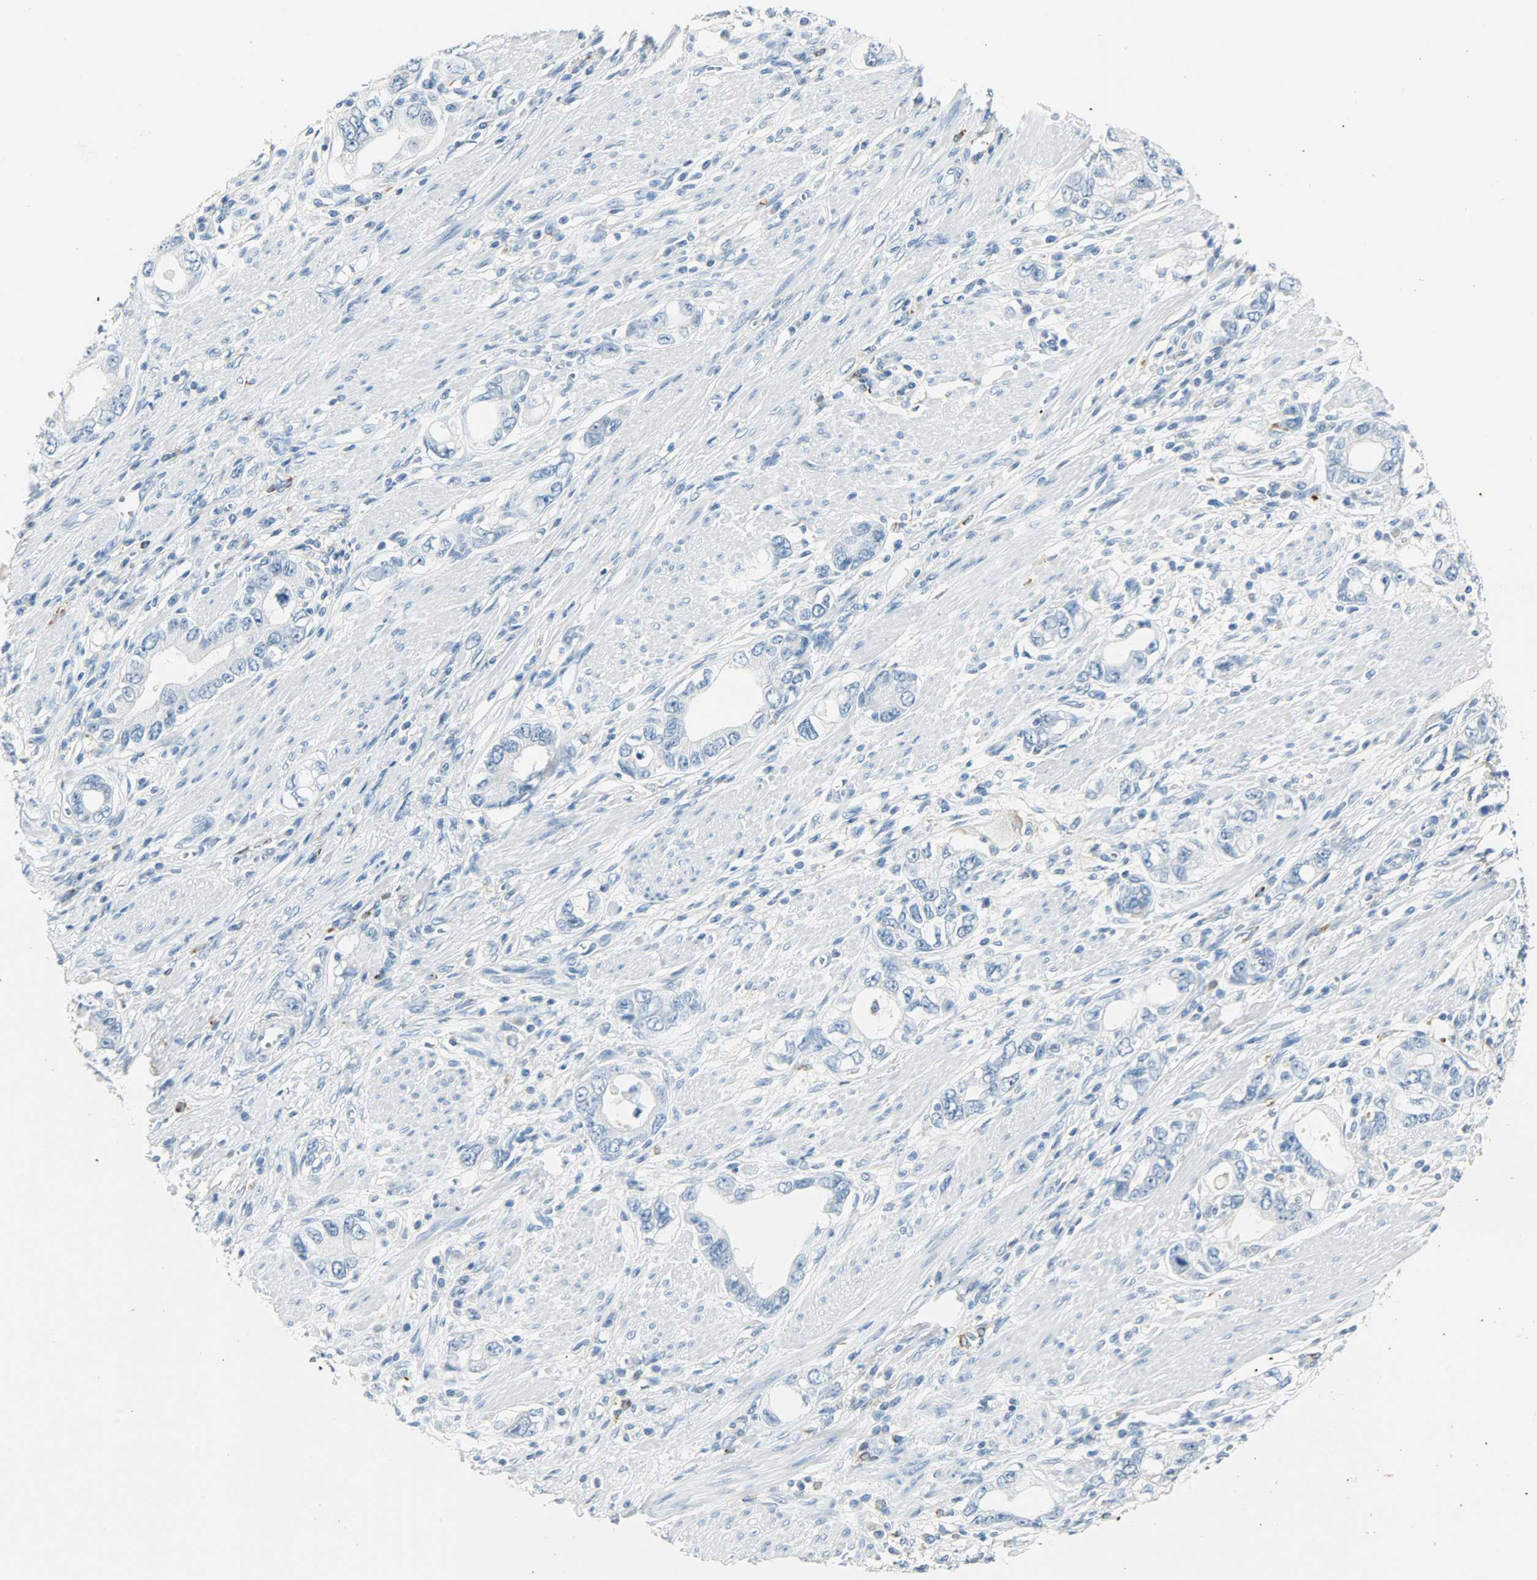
{"staining": {"intensity": "negative", "quantity": "none", "location": "none"}, "tissue": "stomach cancer", "cell_type": "Tumor cells", "image_type": "cancer", "snomed": [{"axis": "morphology", "description": "Adenocarcinoma, NOS"}, {"axis": "topography", "description": "Stomach, lower"}], "caption": "Stomach adenocarcinoma was stained to show a protein in brown. There is no significant staining in tumor cells. The staining was performed using DAB (3,3'-diaminobenzidine) to visualize the protein expression in brown, while the nuclei were stained in blue with hematoxylin (Magnification: 20x).", "gene": "PTPN6", "patient": {"sex": "female", "age": 93}}